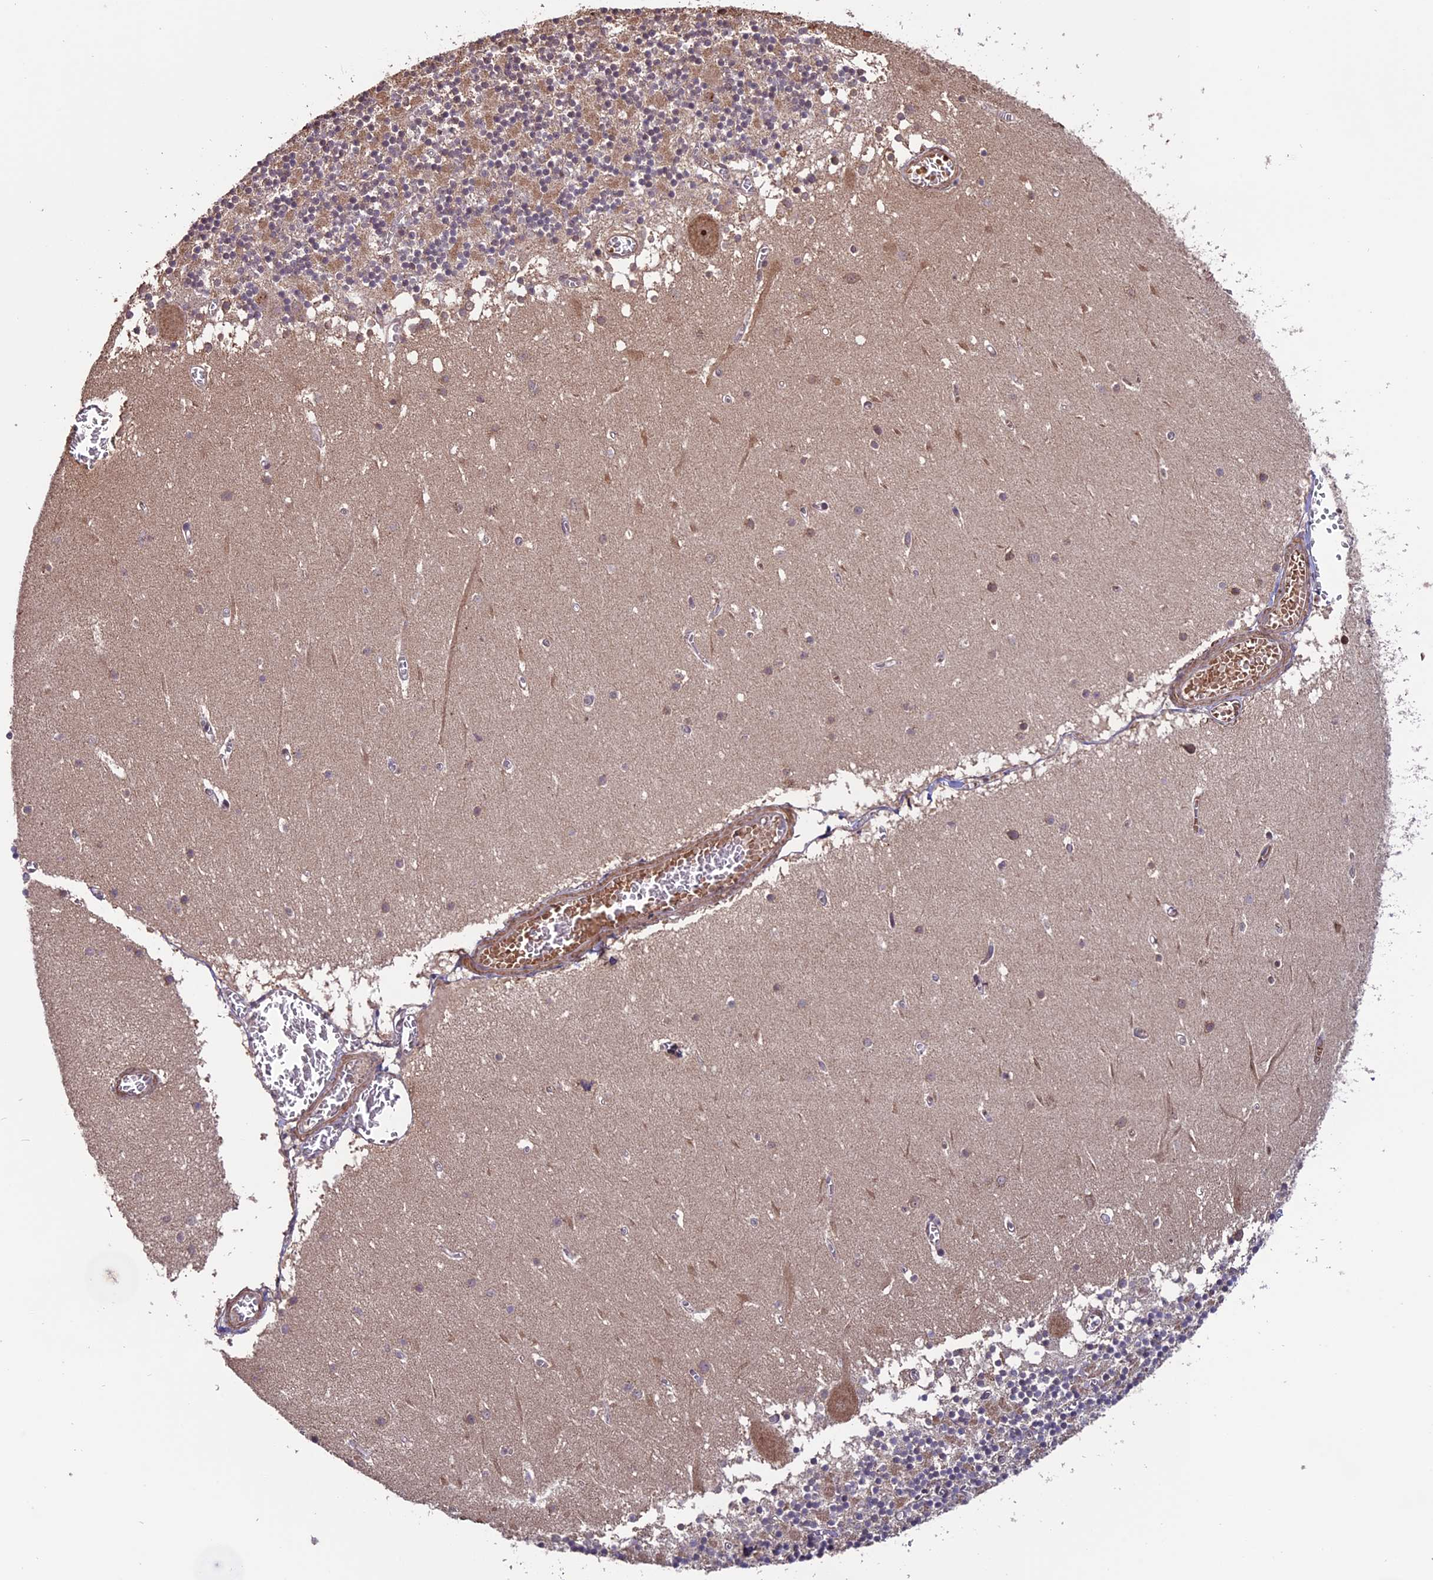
{"staining": {"intensity": "moderate", "quantity": "25%-75%", "location": "nuclear"}, "tissue": "cerebellum", "cell_type": "Cells in granular layer", "image_type": "normal", "snomed": [{"axis": "morphology", "description": "Normal tissue, NOS"}, {"axis": "topography", "description": "Cerebellum"}], "caption": "The image exhibits staining of benign cerebellum, revealing moderate nuclear protein expression (brown color) within cells in granular layer.", "gene": "CABIN1", "patient": {"sex": "female", "age": 28}}